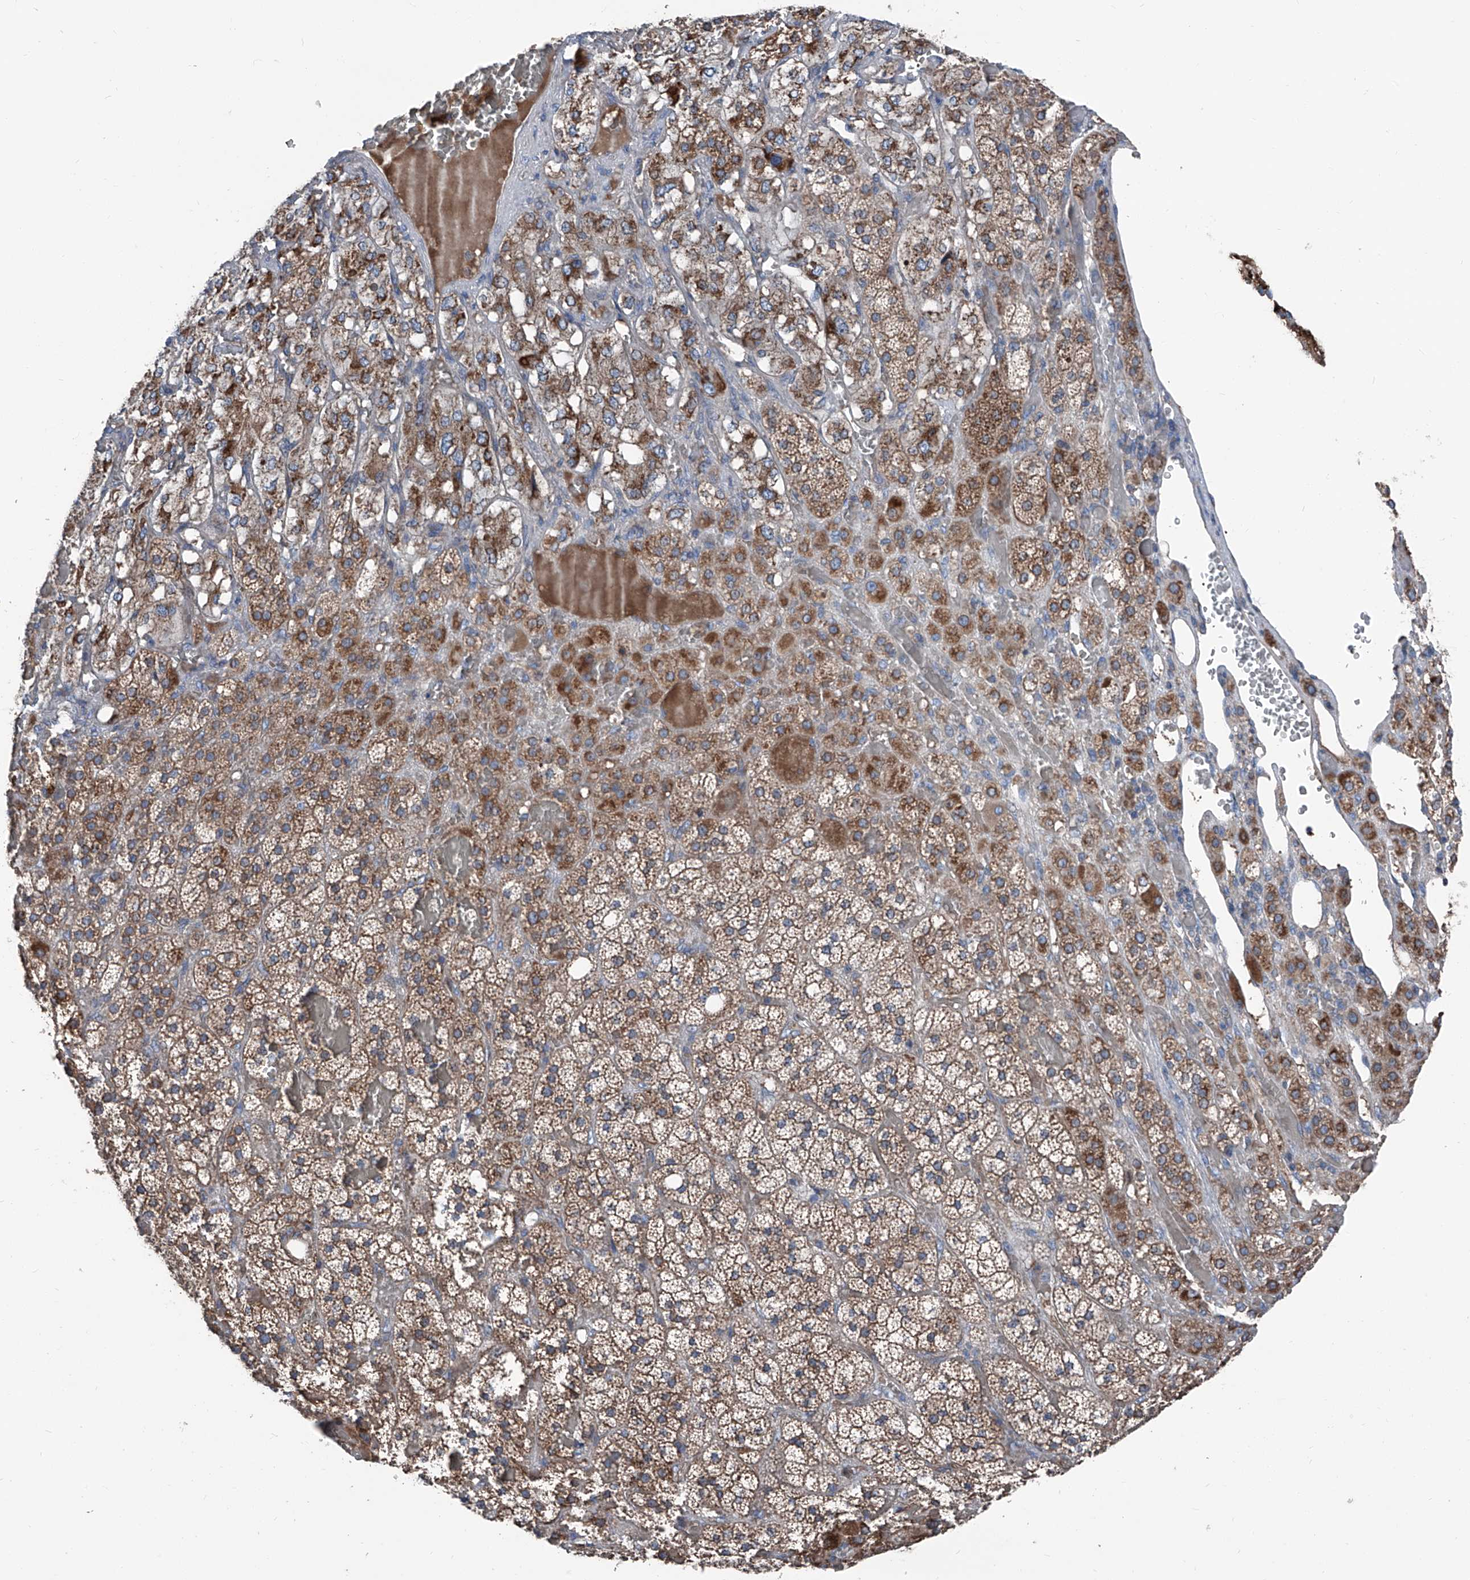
{"staining": {"intensity": "moderate", "quantity": ">75%", "location": "cytoplasmic/membranous"}, "tissue": "adrenal gland", "cell_type": "Glandular cells", "image_type": "normal", "snomed": [{"axis": "morphology", "description": "Normal tissue, NOS"}, {"axis": "topography", "description": "Adrenal gland"}], "caption": "Protein analysis of normal adrenal gland shows moderate cytoplasmic/membranous expression in about >75% of glandular cells.", "gene": "GPAT3", "patient": {"sex": "female", "age": 59}}